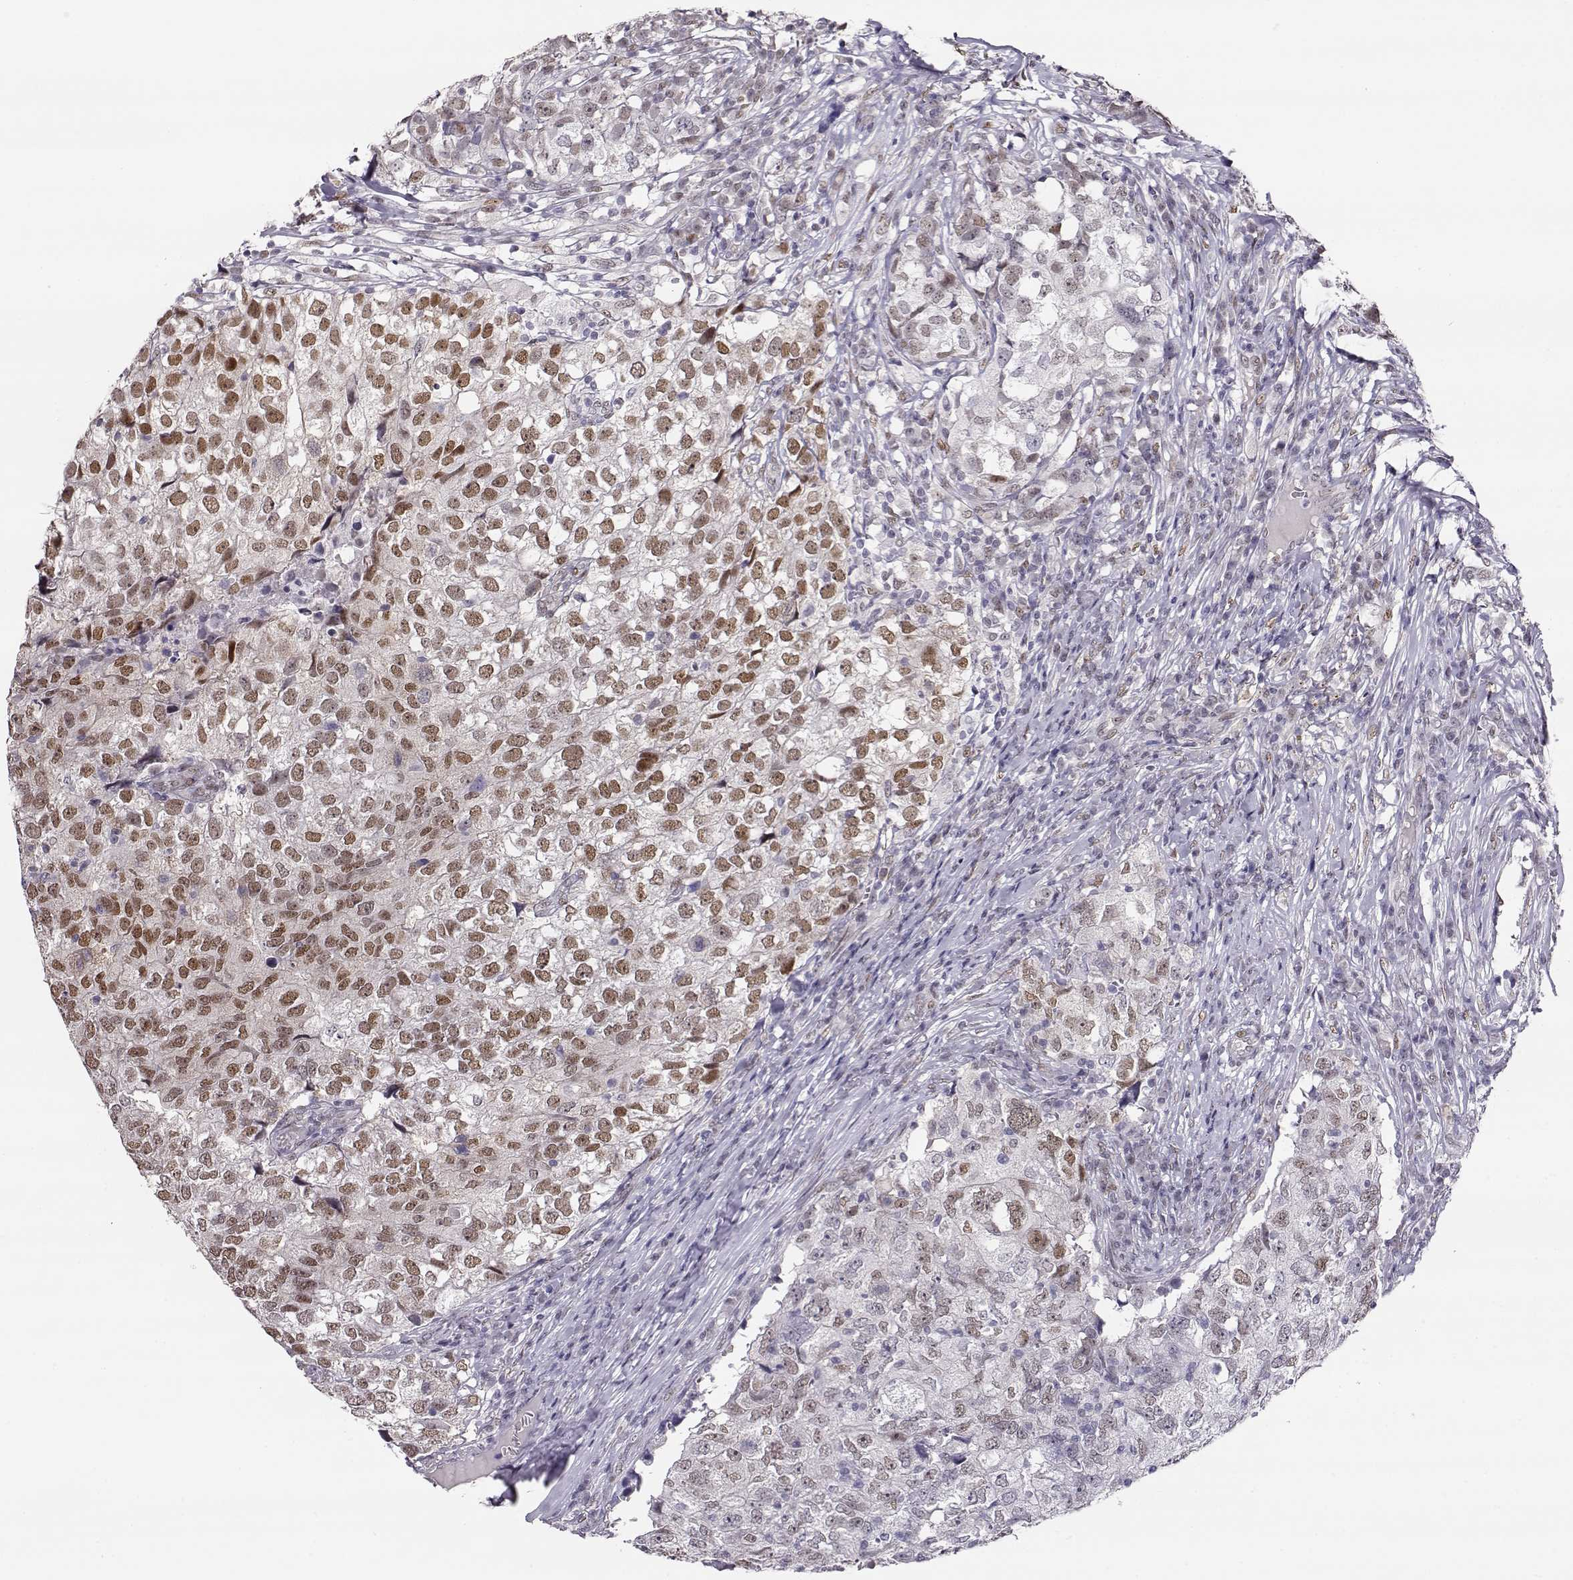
{"staining": {"intensity": "moderate", "quantity": "25%-75%", "location": "nuclear"}, "tissue": "breast cancer", "cell_type": "Tumor cells", "image_type": "cancer", "snomed": [{"axis": "morphology", "description": "Duct carcinoma"}, {"axis": "topography", "description": "Breast"}], "caption": "Breast intraductal carcinoma stained for a protein (brown) demonstrates moderate nuclear positive expression in about 25%-75% of tumor cells.", "gene": "POLI", "patient": {"sex": "female", "age": 30}}